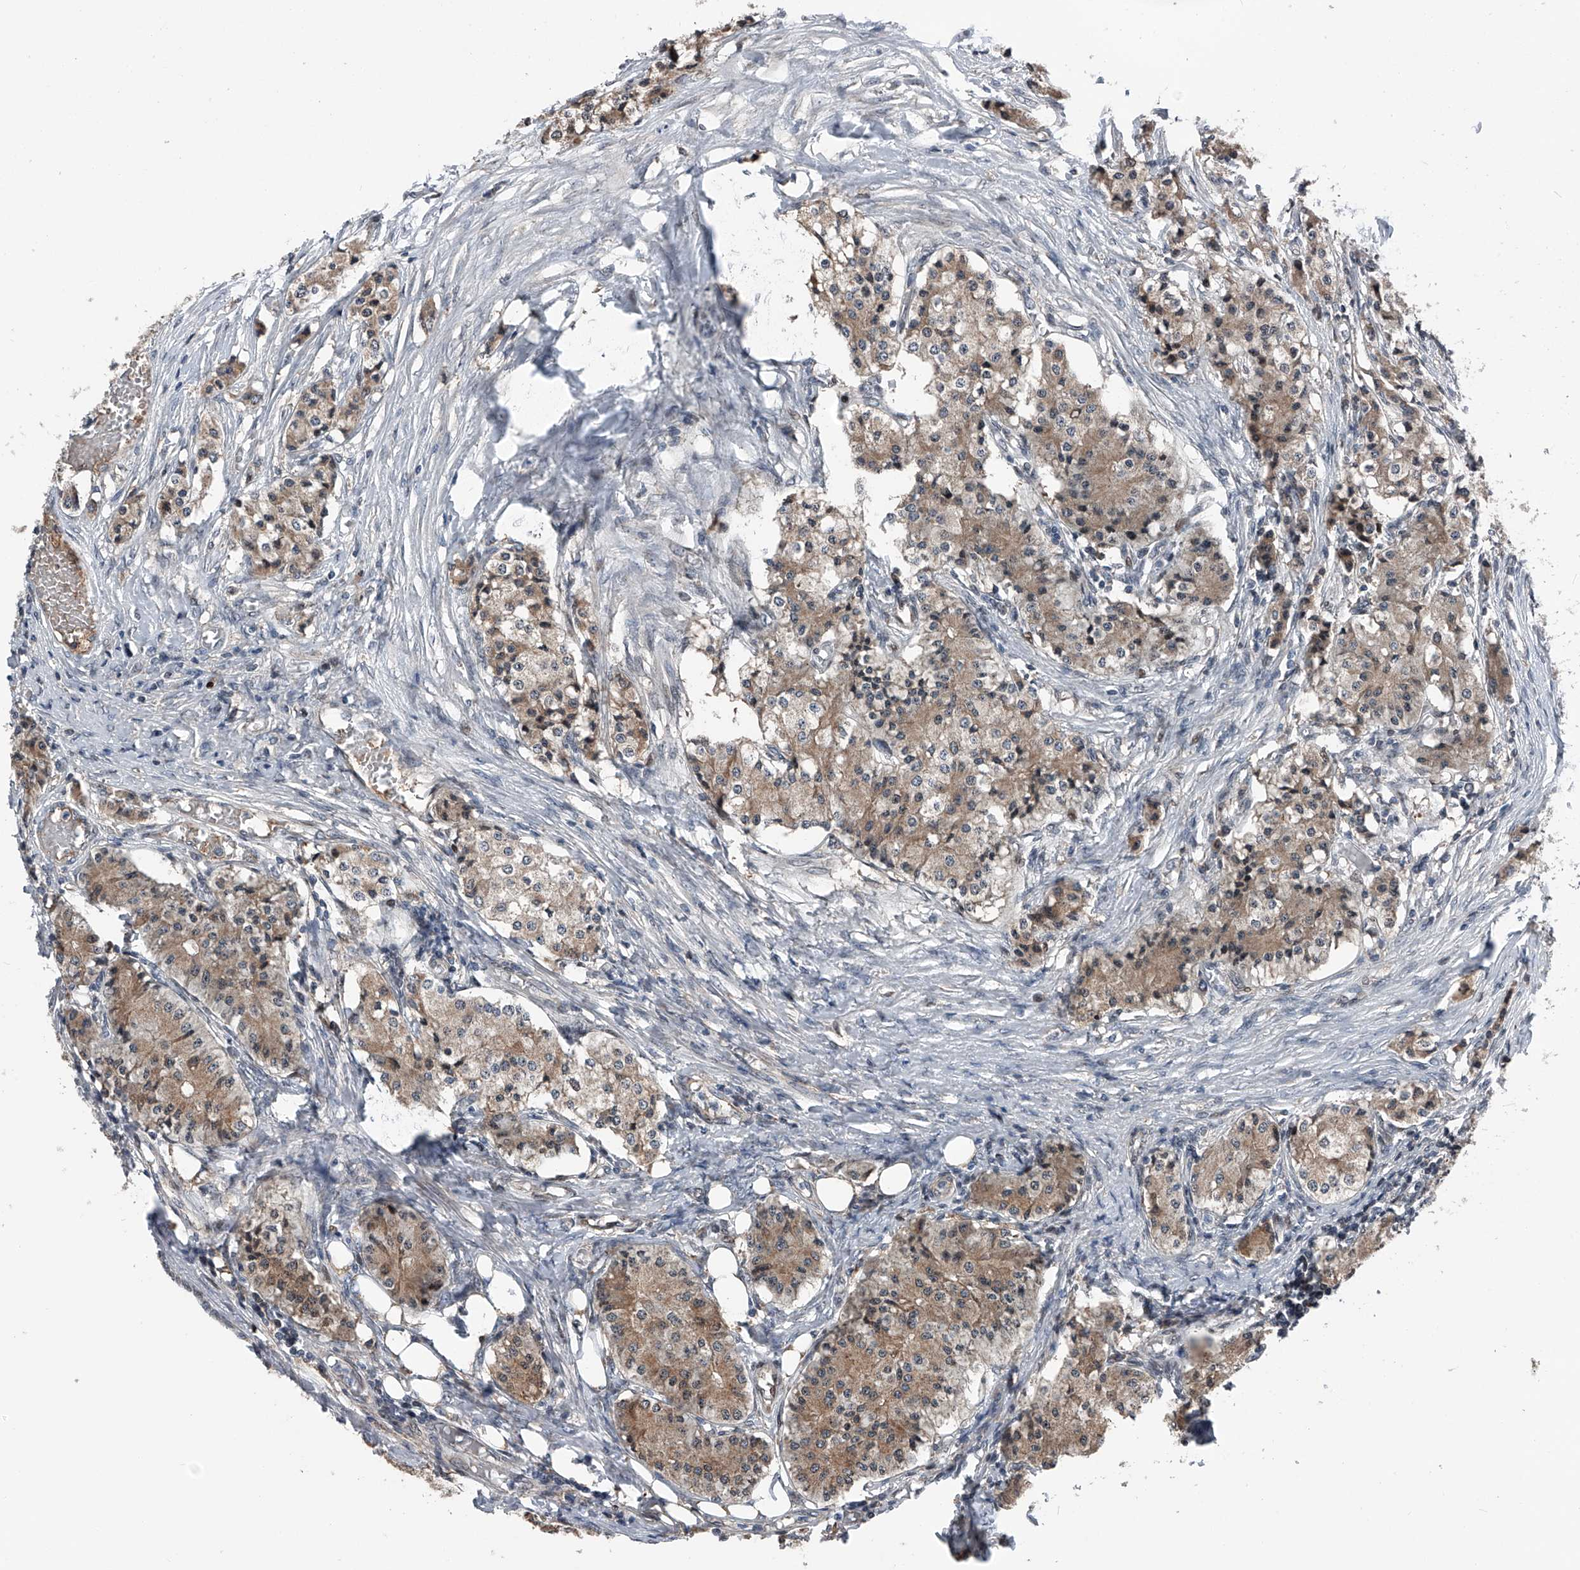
{"staining": {"intensity": "moderate", "quantity": ">75%", "location": "cytoplasmic/membranous"}, "tissue": "carcinoid", "cell_type": "Tumor cells", "image_type": "cancer", "snomed": [{"axis": "morphology", "description": "Carcinoid, malignant, NOS"}, {"axis": "topography", "description": "Colon"}], "caption": "Carcinoid was stained to show a protein in brown. There is medium levels of moderate cytoplasmic/membranous positivity in about >75% of tumor cells.", "gene": "DST", "patient": {"sex": "female", "age": 52}}